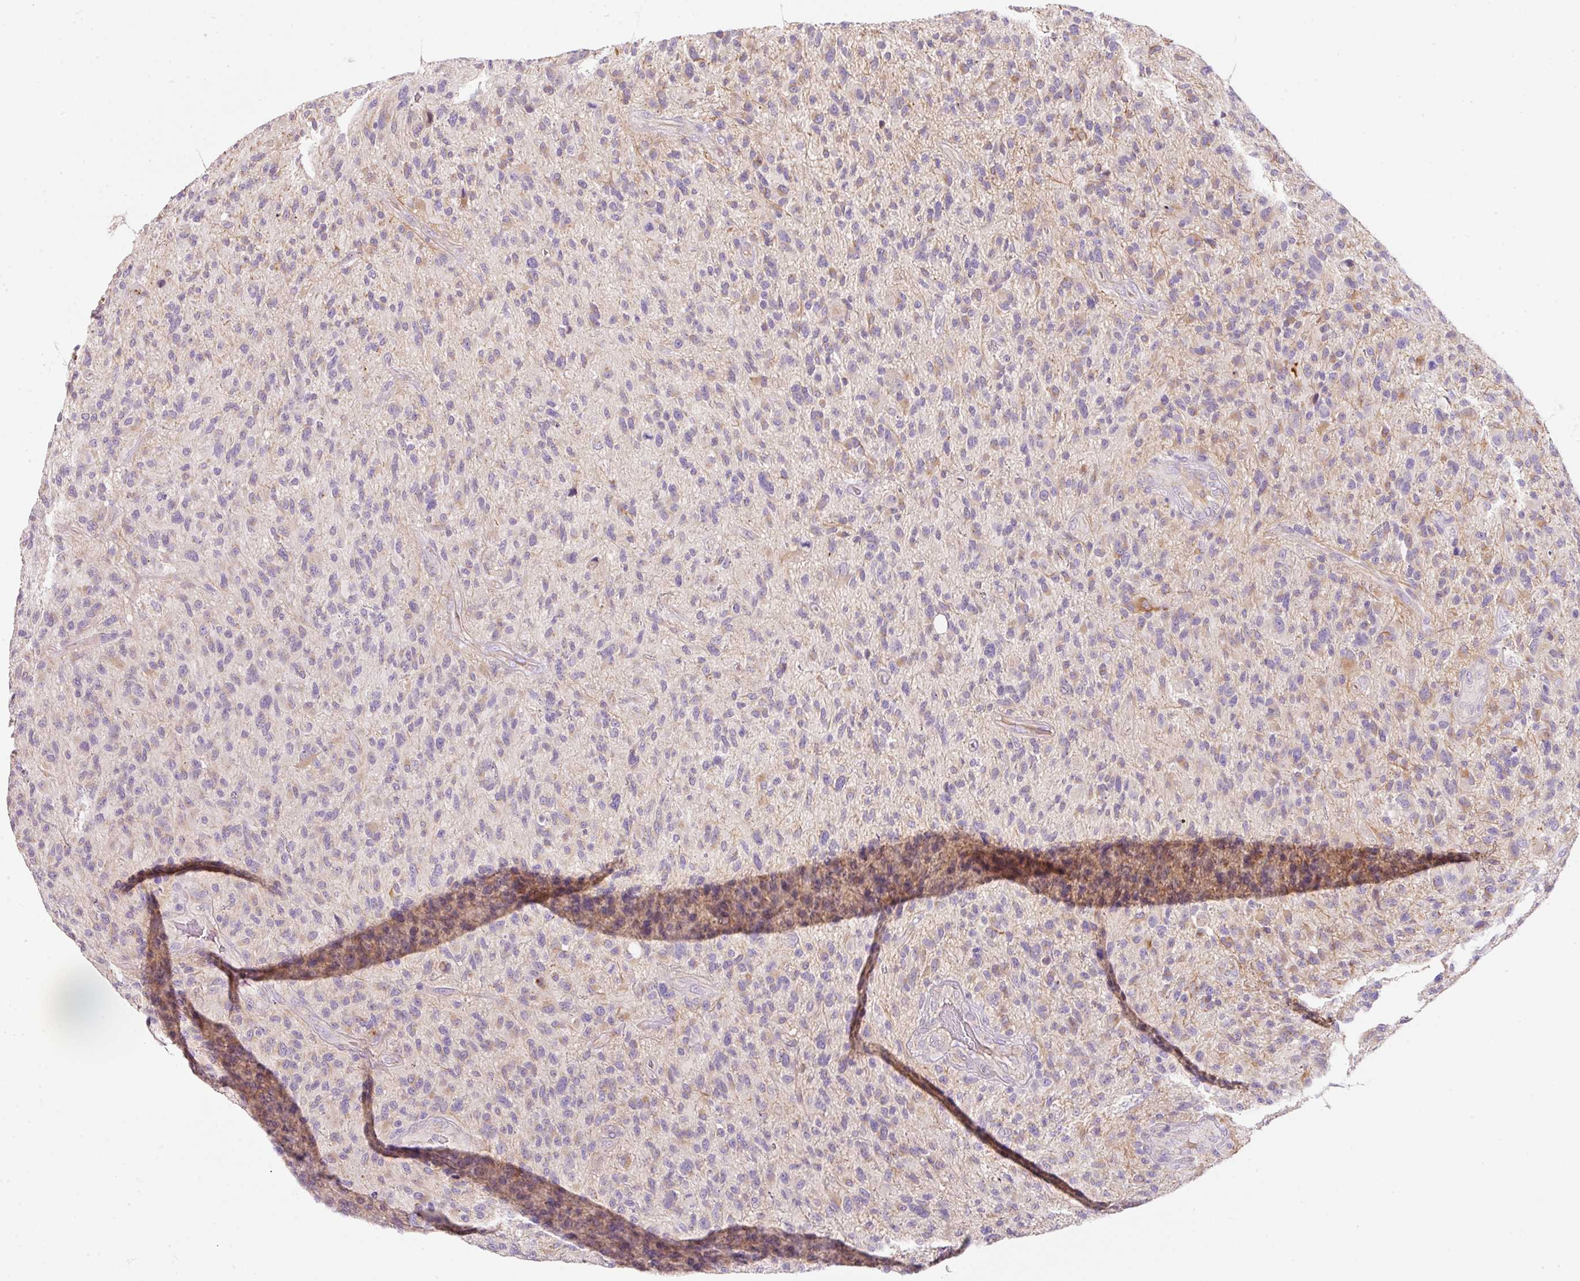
{"staining": {"intensity": "moderate", "quantity": "<25%", "location": "cytoplasmic/membranous"}, "tissue": "glioma", "cell_type": "Tumor cells", "image_type": "cancer", "snomed": [{"axis": "morphology", "description": "Glioma, malignant, High grade"}, {"axis": "topography", "description": "Brain"}], "caption": "Brown immunohistochemical staining in human glioma reveals moderate cytoplasmic/membranous expression in about <25% of tumor cells.", "gene": "NBPF11", "patient": {"sex": "male", "age": 47}}